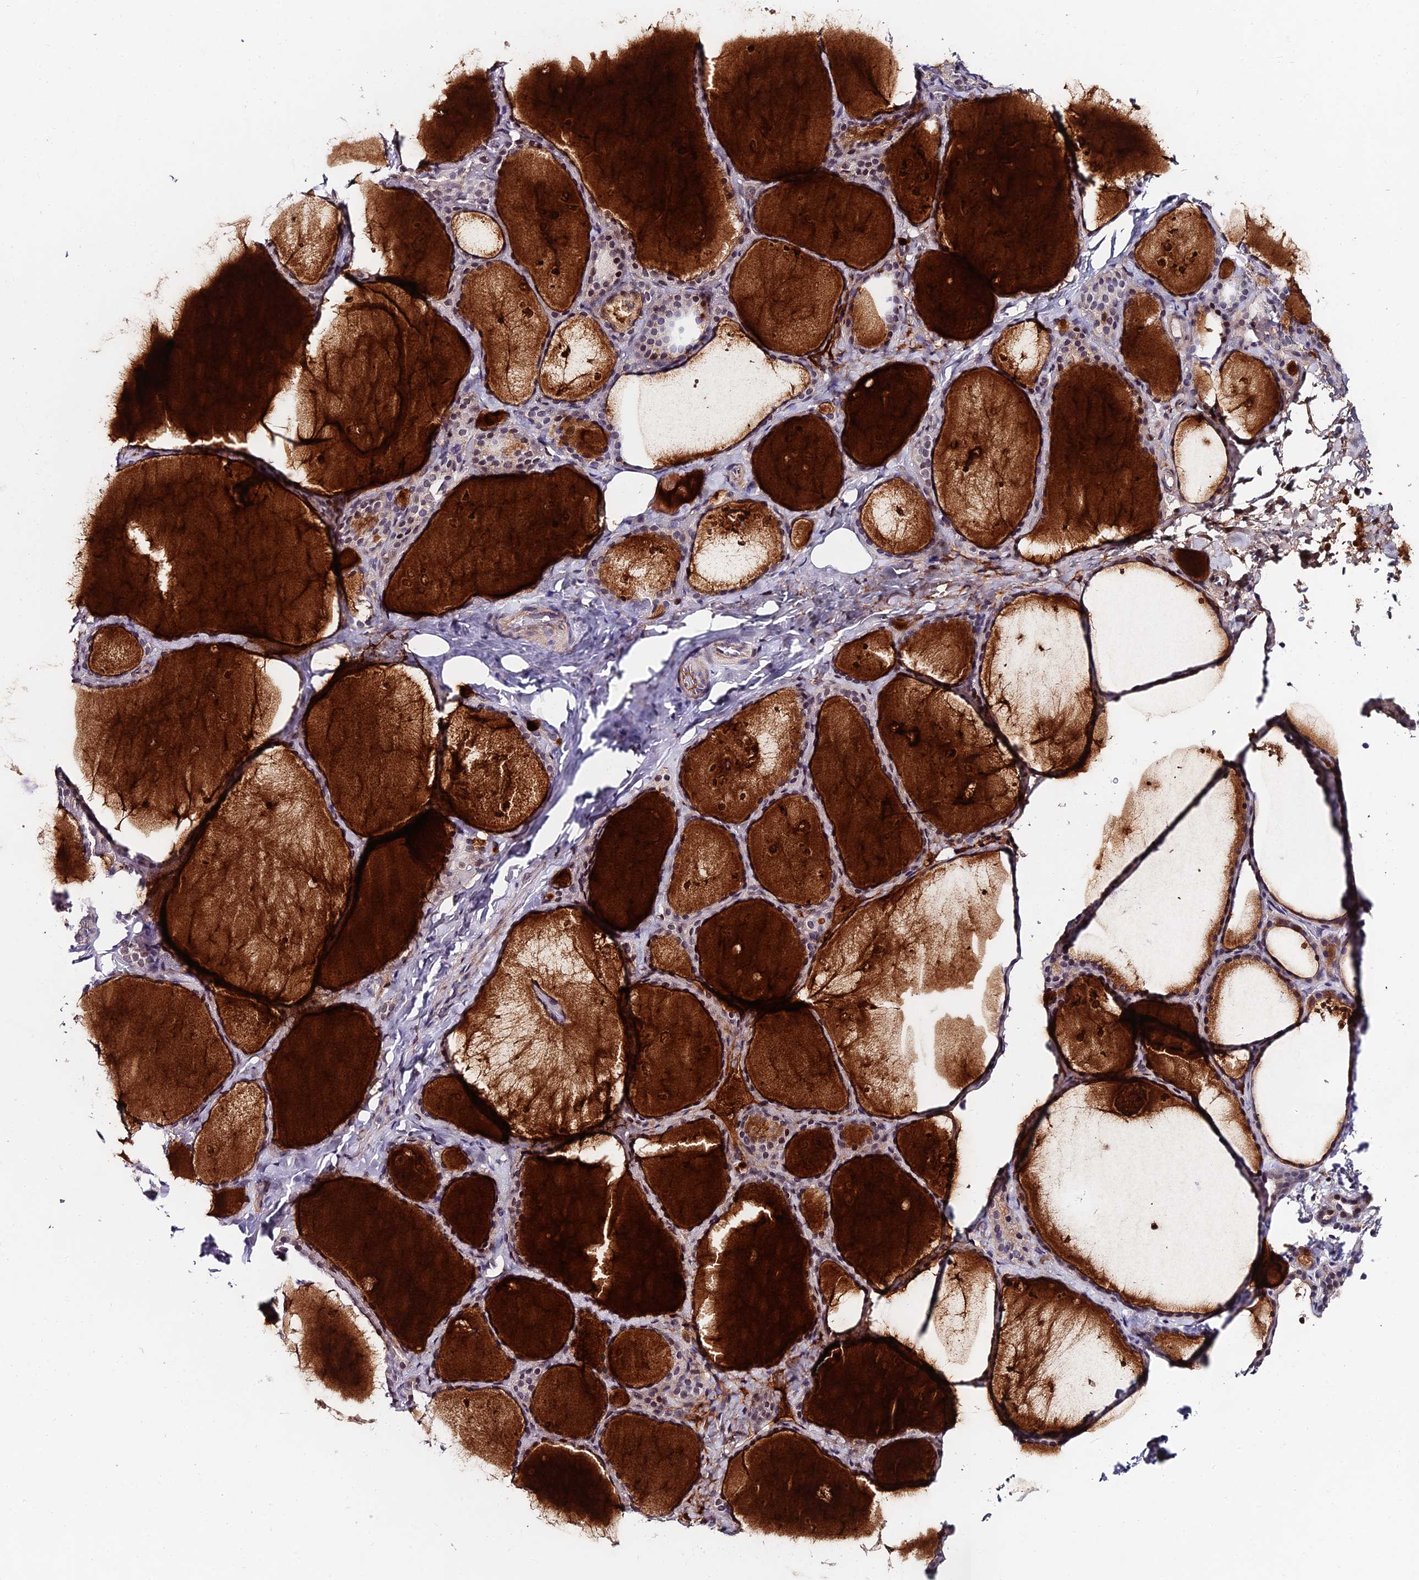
{"staining": {"intensity": "strong", "quantity": "25%-75%", "location": "cytoplasmic/membranous,nuclear"}, "tissue": "thyroid gland", "cell_type": "Glandular cells", "image_type": "normal", "snomed": [{"axis": "morphology", "description": "Normal tissue, NOS"}, {"axis": "topography", "description": "Thyroid gland"}], "caption": "Immunohistochemistry image of benign human thyroid gland stained for a protein (brown), which exhibits high levels of strong cytoplasmic/membranous,nuclear positivity in approximately 25%-75% of glandular cells.", "gene": "TRIM24", "patient": {"sex": "female", "age": 44}}